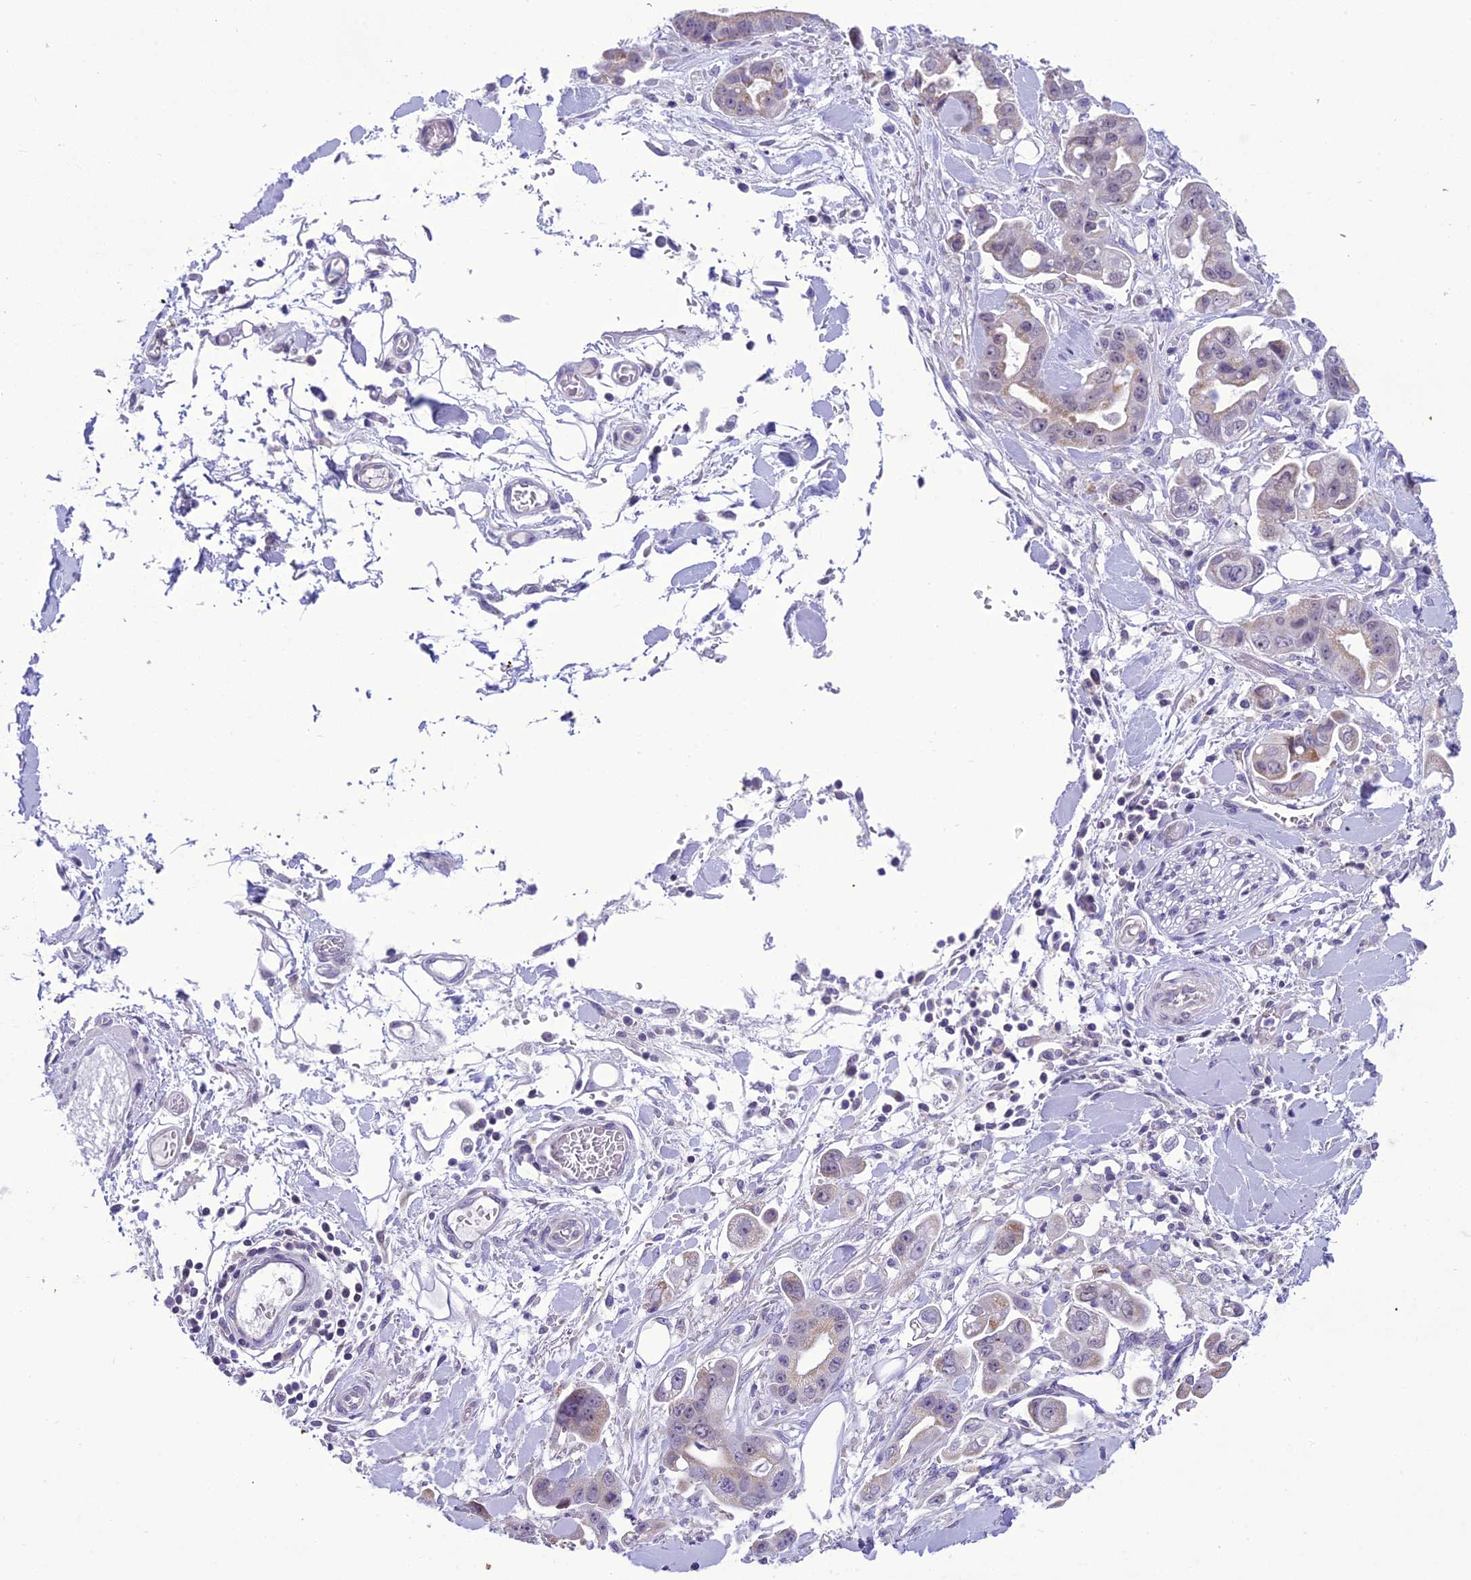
{"staining": {"intensity": "weak", "quantity": "<25%", "location": "cytoplasmic/membranous"}, "tissue": "stomach cancer", "cell_type": "Tumor cells", "image_type": "cancer", "snomed": [{"axis": "morphology", "description": "Adenocarcinoma, NOS"}, {"axis": "topography", "description": "Stomach"}], "caption": "The IHC image has no significant expression in tumor cells of stomach adenocarcinoma tissue.", "gene": "B9D2", "patient": {"sex": "male", "age": 62}}